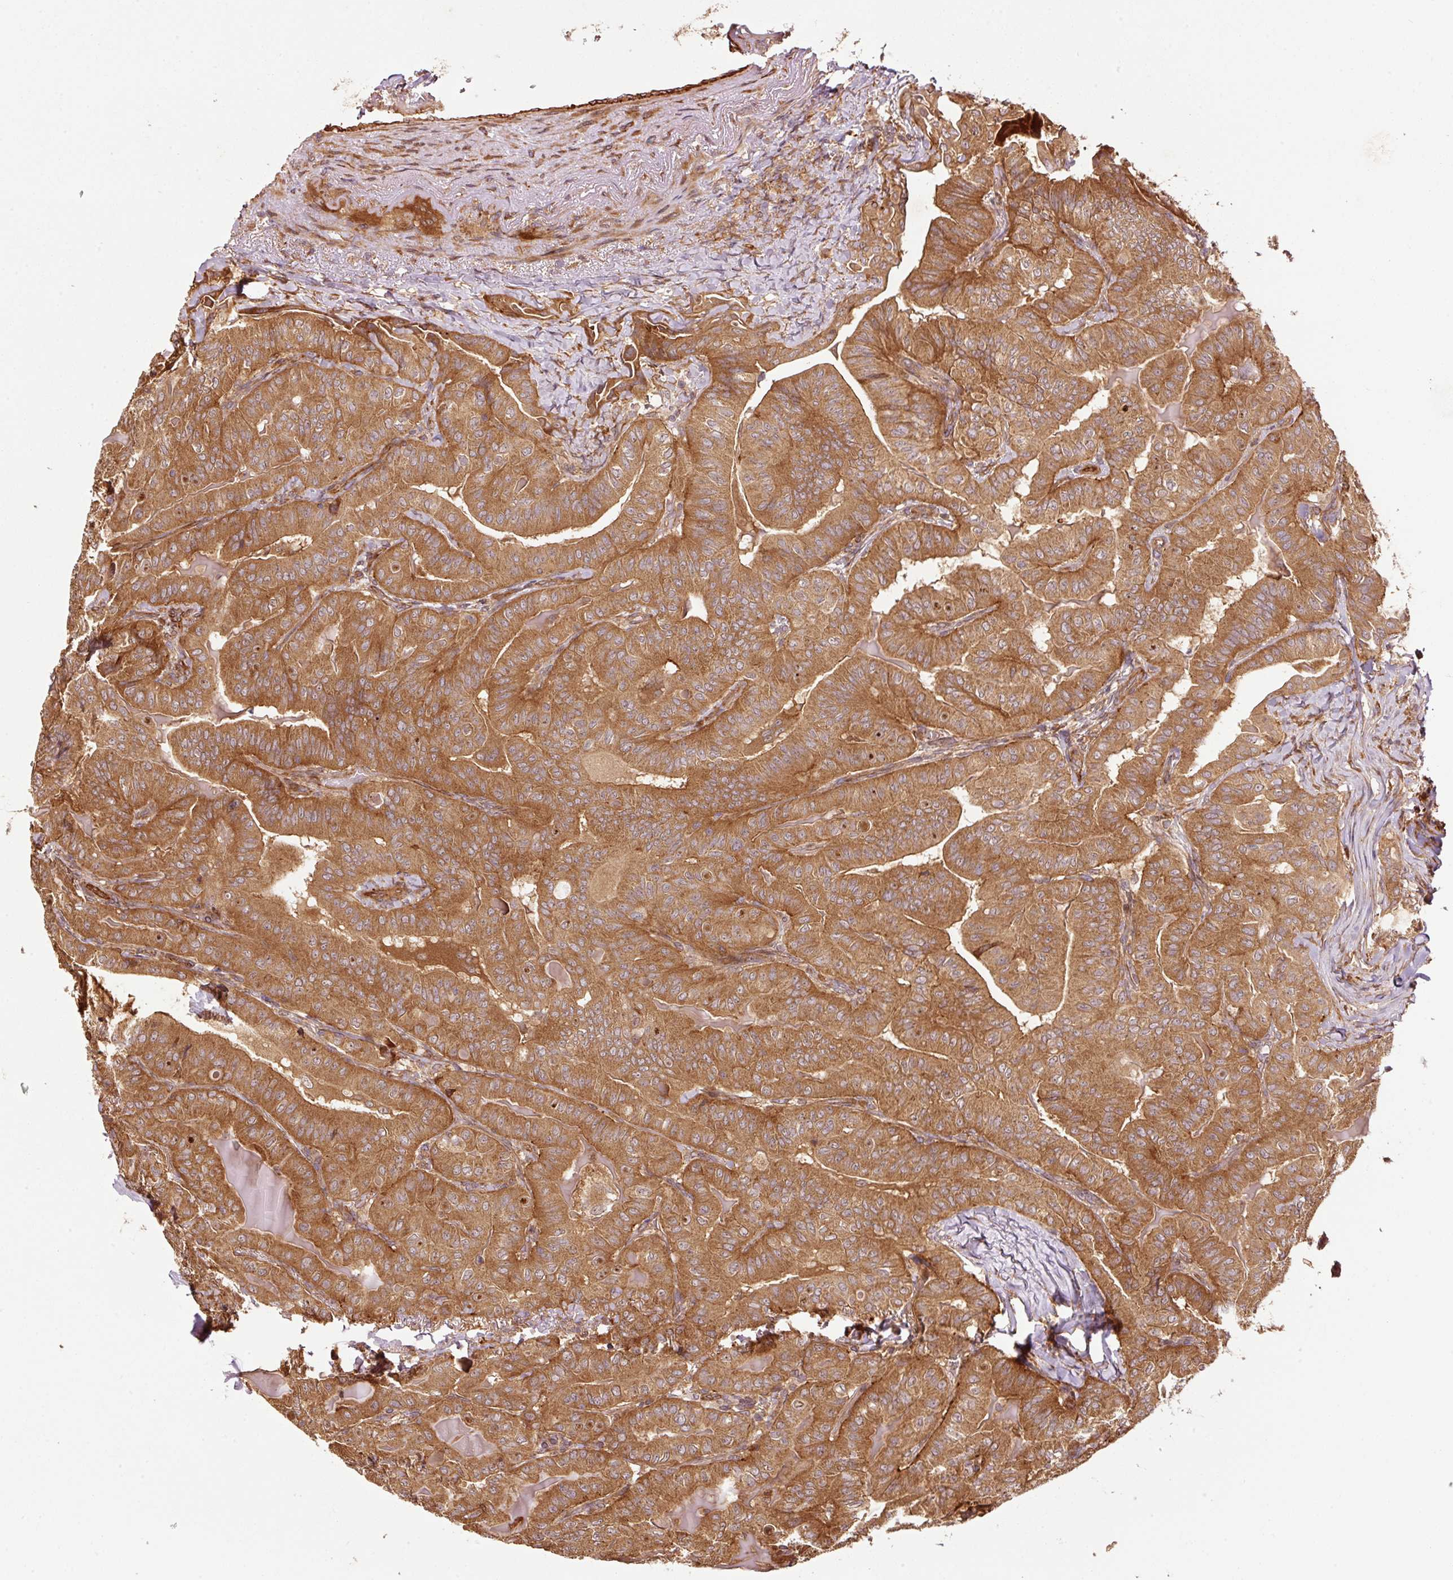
{"staining": {"intensity": "strong", "quantity": ">75%", "location": "cytoplasmic/membranous"}, "tissue": "thyroid cancer", "cell_type": "Tumor cells", "image_type": "cancer", "snomed": [{"axis": "morphology", "description": "Papillary adenocarcinoma, NOS"}, {"axis": "topography", "description": "Thyroid gland"}], "caption": "Immunohistochemical staining of human thyroid cancer demonstrates strong cytoplasmic/membranous protein expression in approximately >75% of tumor cells.", "gene": "OXER1", "patient": {"sex": "female", "age": 68}}